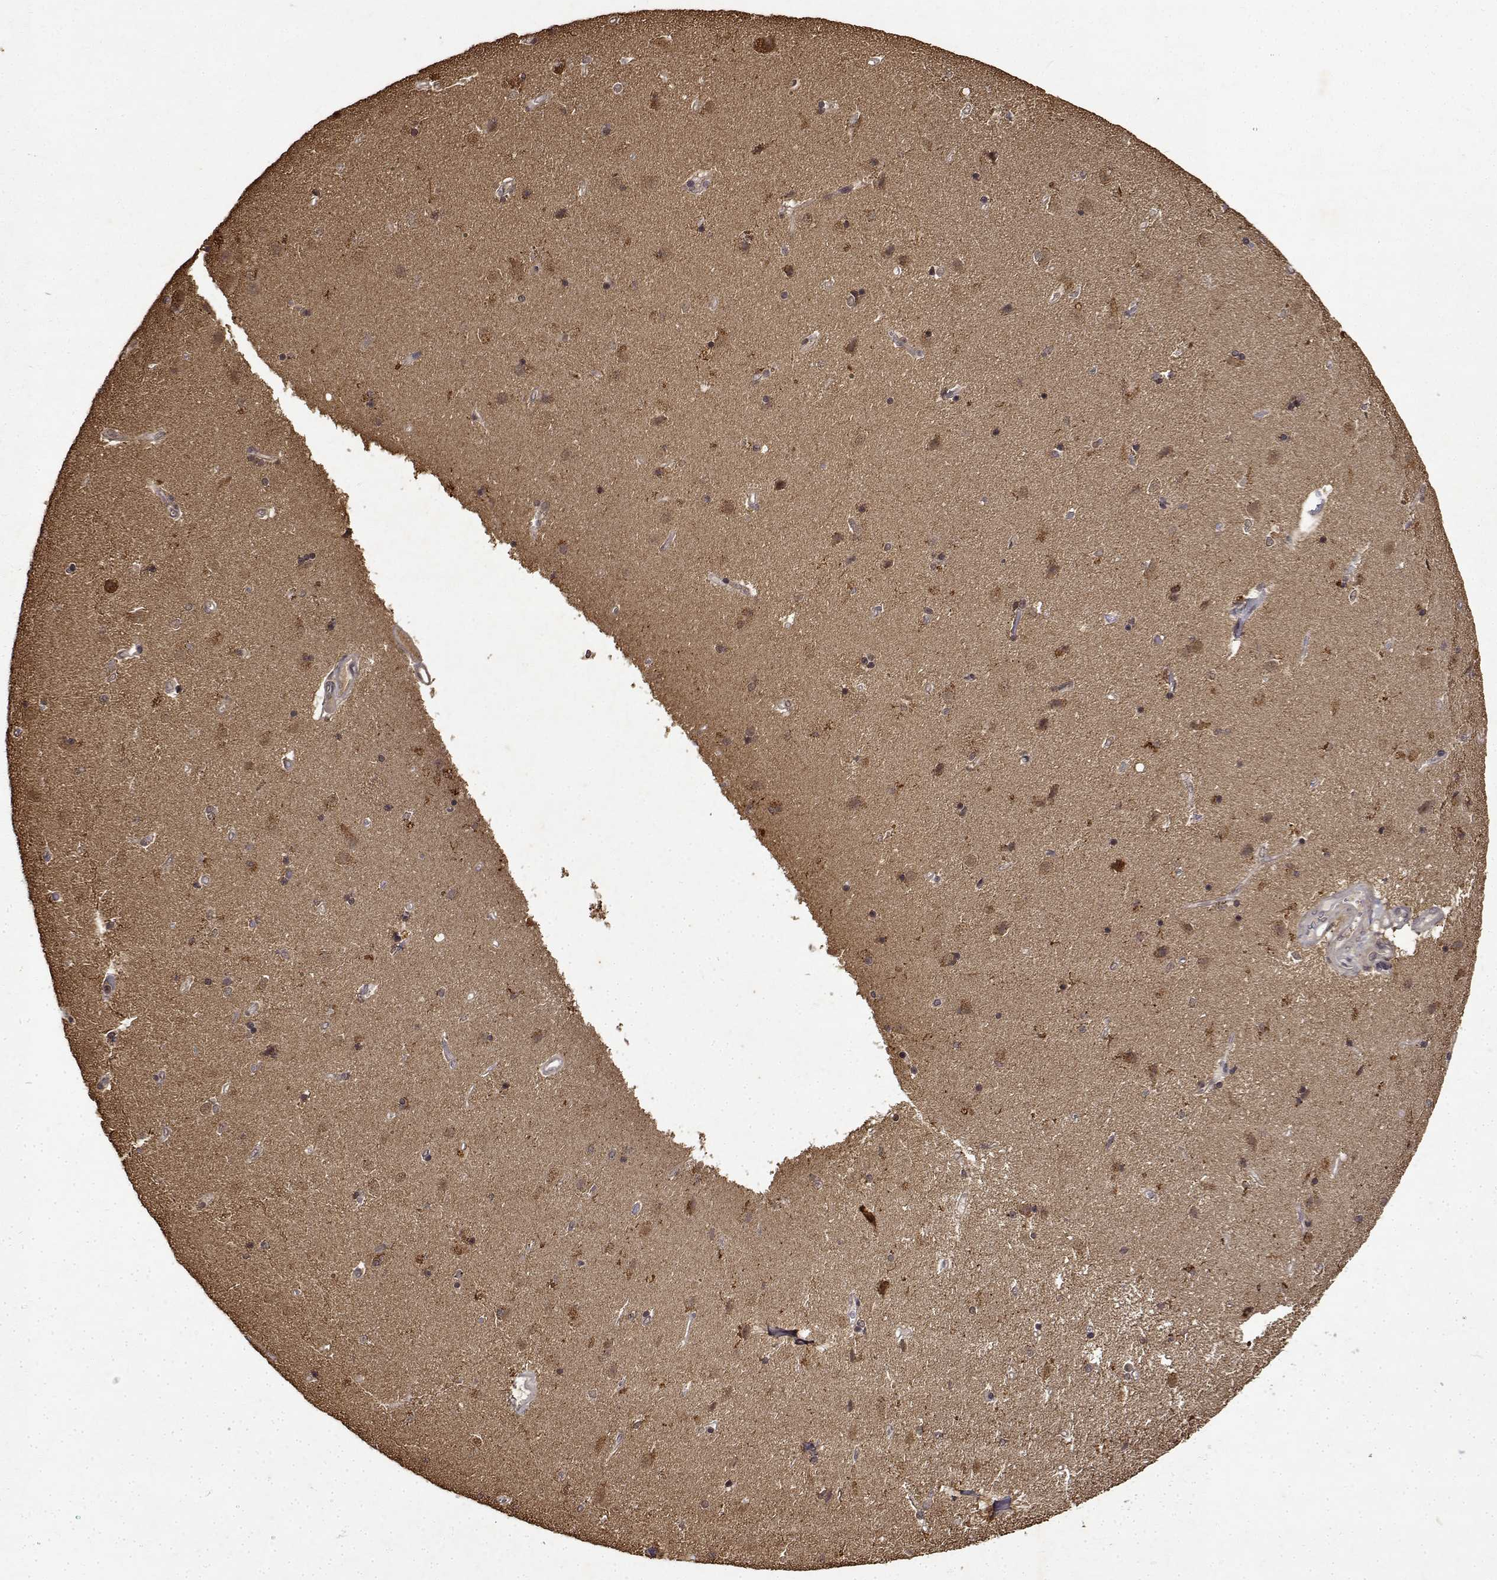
{"staining": {"intensity": "moderate", "quantity": ">75%", "location": "cytoplasmic/membranous"}, "tissue": "caudate", "cell_type": "Glial cells", "image_type": "normal", "snomed": [{"axis": "morphology", "description": "Normal tissue, NOS"}, {"axis": "topography", "description": "Lateral ventricle wall"}], "caption": "Brown immunohistochemical staining in benign human caudate shows moderate cytoplasmic/membranous positivity in about >75% of glial cells.", "gene": "BDNF", "patient": {"sex": "female", "age": 71}}